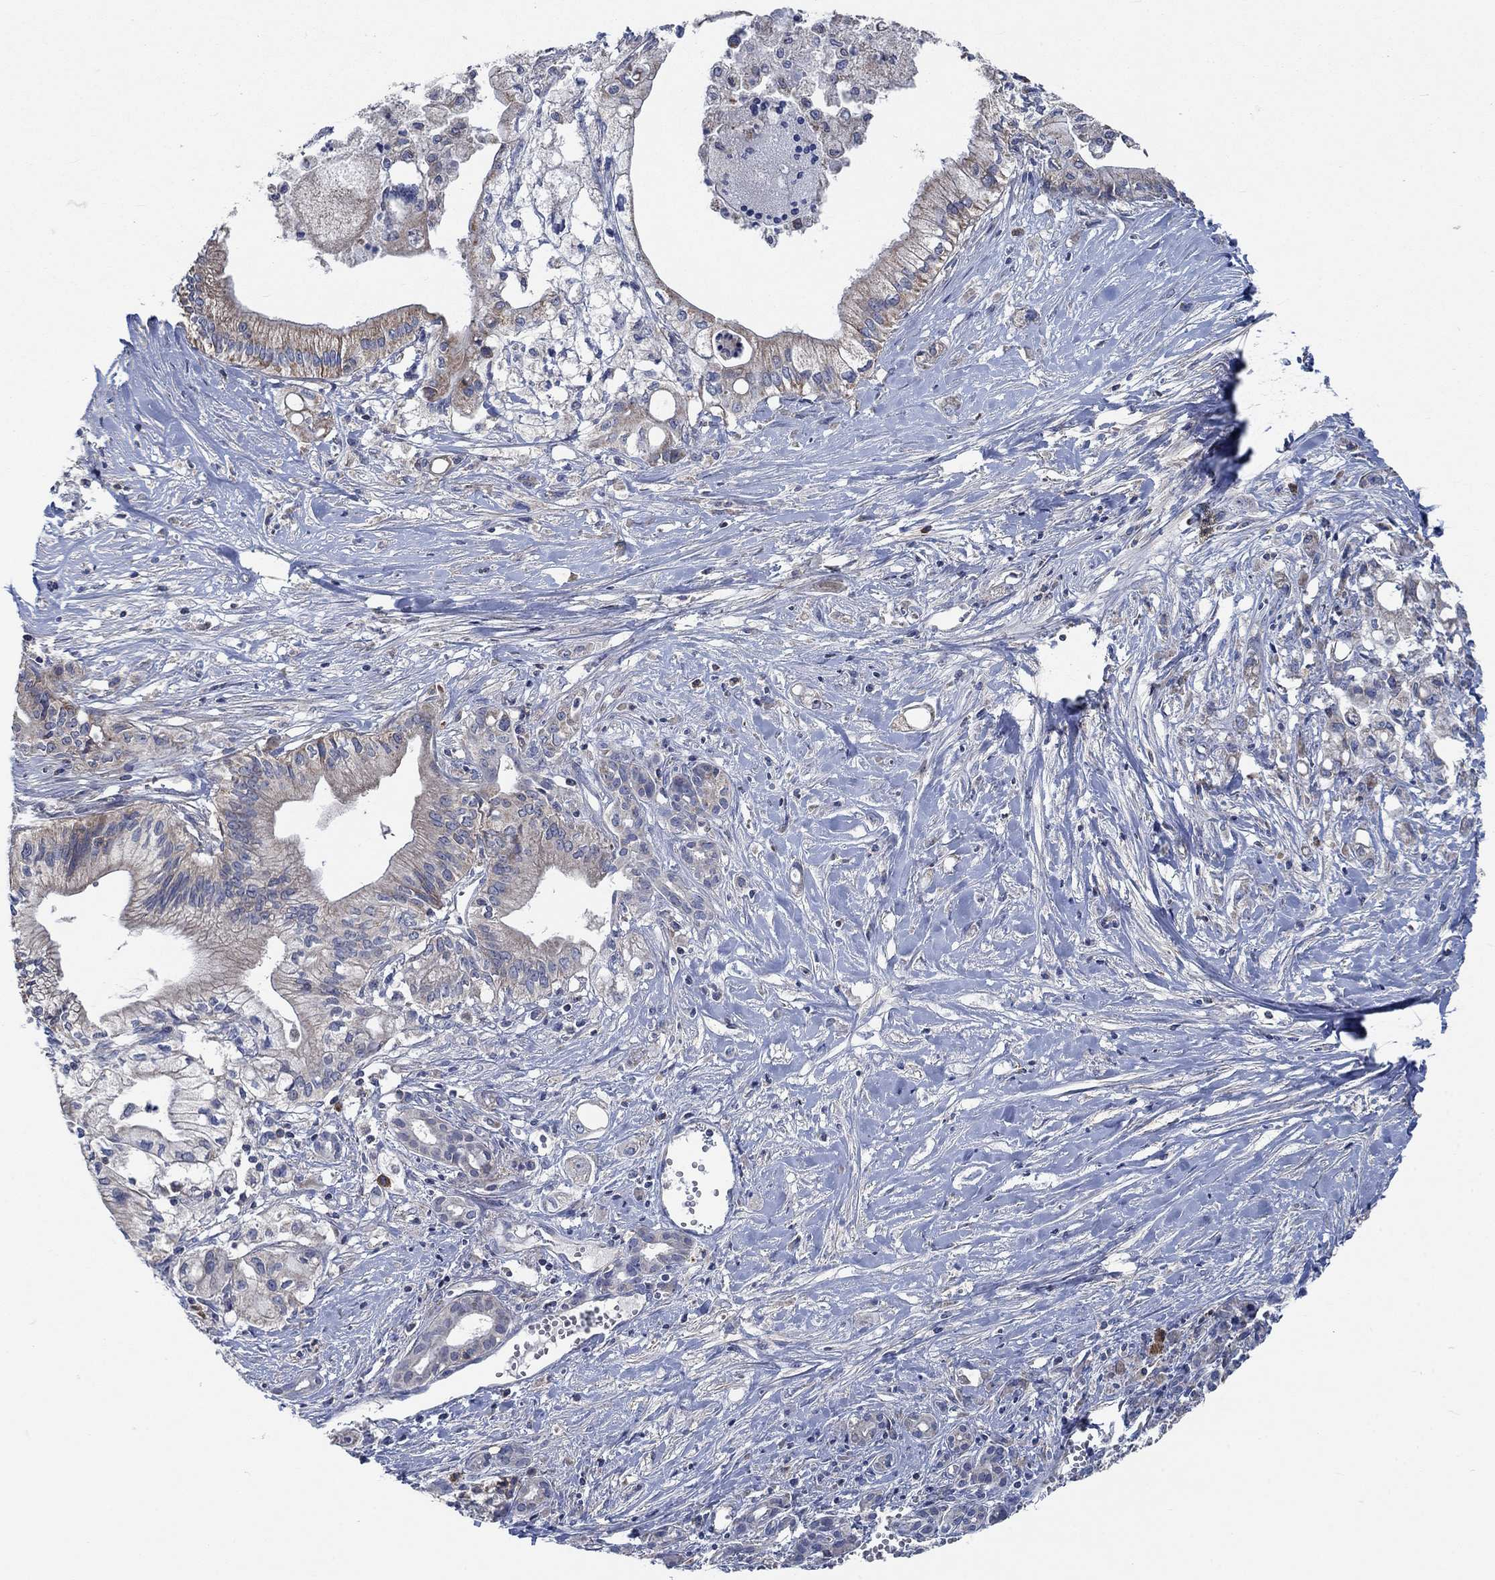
{"staining": {"intensity": "weak", "quantity": "25%-75%", "location": "cytoplasmic/membranous"}, "tissue": "pancreatic cancer", "cell_type": "Tumor cells", "image_type": "cancer", "snomed": [{"axis": "morphology", "description": "Adenocarcinoma, NOS"}, {"axis": "topography", "description": "Pancreas"}], "caption": "This histopathology image exhibits immunohistochemistry staining of adenocarcinoma (pancreatic), with low weak cytoplasmic/membranous staining in approximately 25%-75% of tumor cells.", "gene": "STXBP6", "patient": {"sex": "male", "age": 71}}